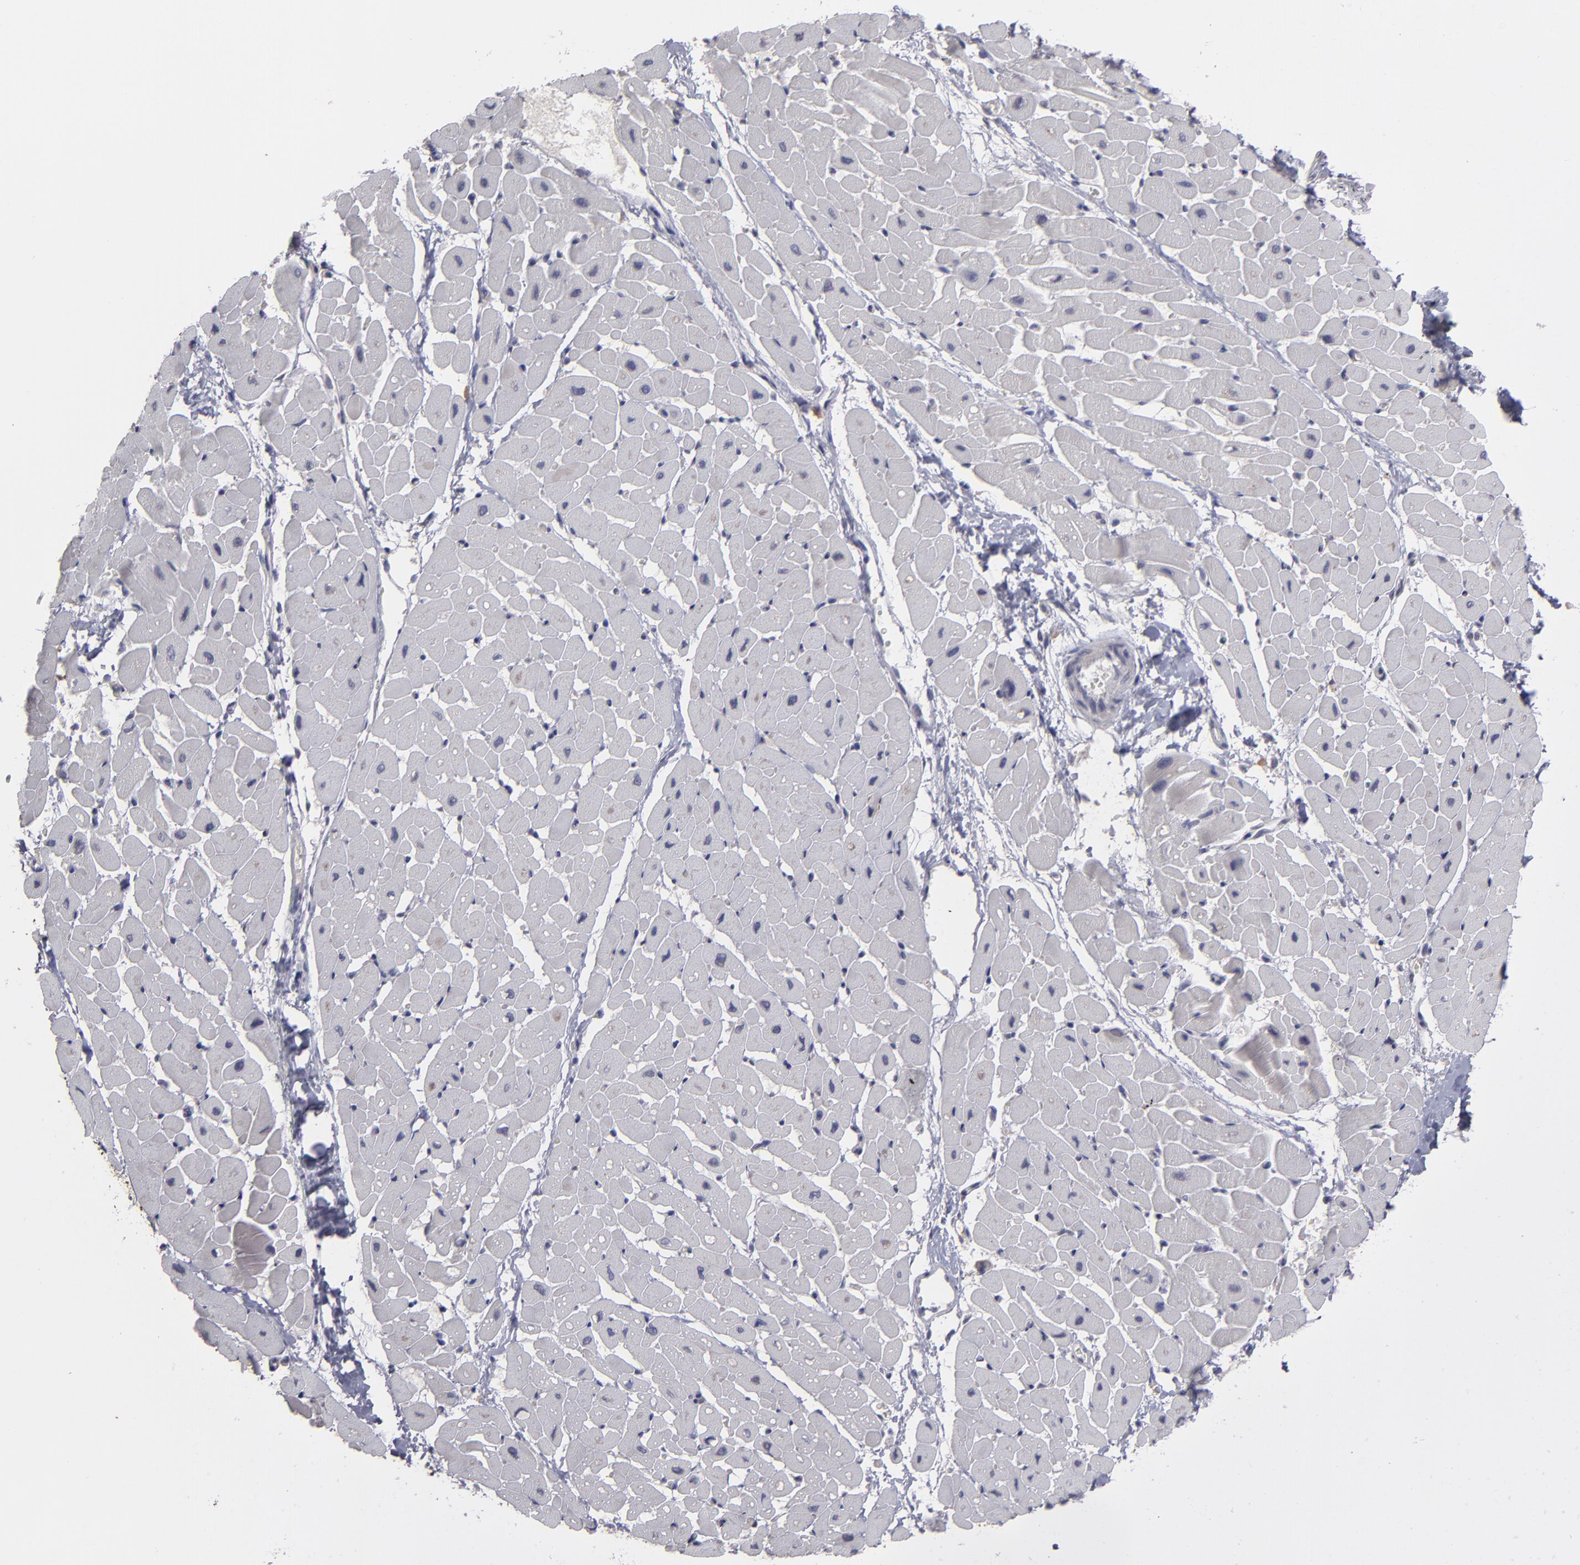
{"staining": {"intensity": "weak", "quantity": "<25%", "location": "cytoplasmic/membranous"}, "tissue": "heart muscle", "cell_type": "Cardiomyocytes", "image_type": "normal", "snomed": [{"axis": "morphology", "description": "Normal tissue, NOS"}, {"axis": "topography", "description": "Heart"}], "caption": "The photomicrograph displays no staining of cardiomyocytes in unremarkable heart muscle. (DAB IHC visualized using brightfield microscopy, high magnification).", "gene": "IL12A", "patient": {"sex": "male", "age": 45}}